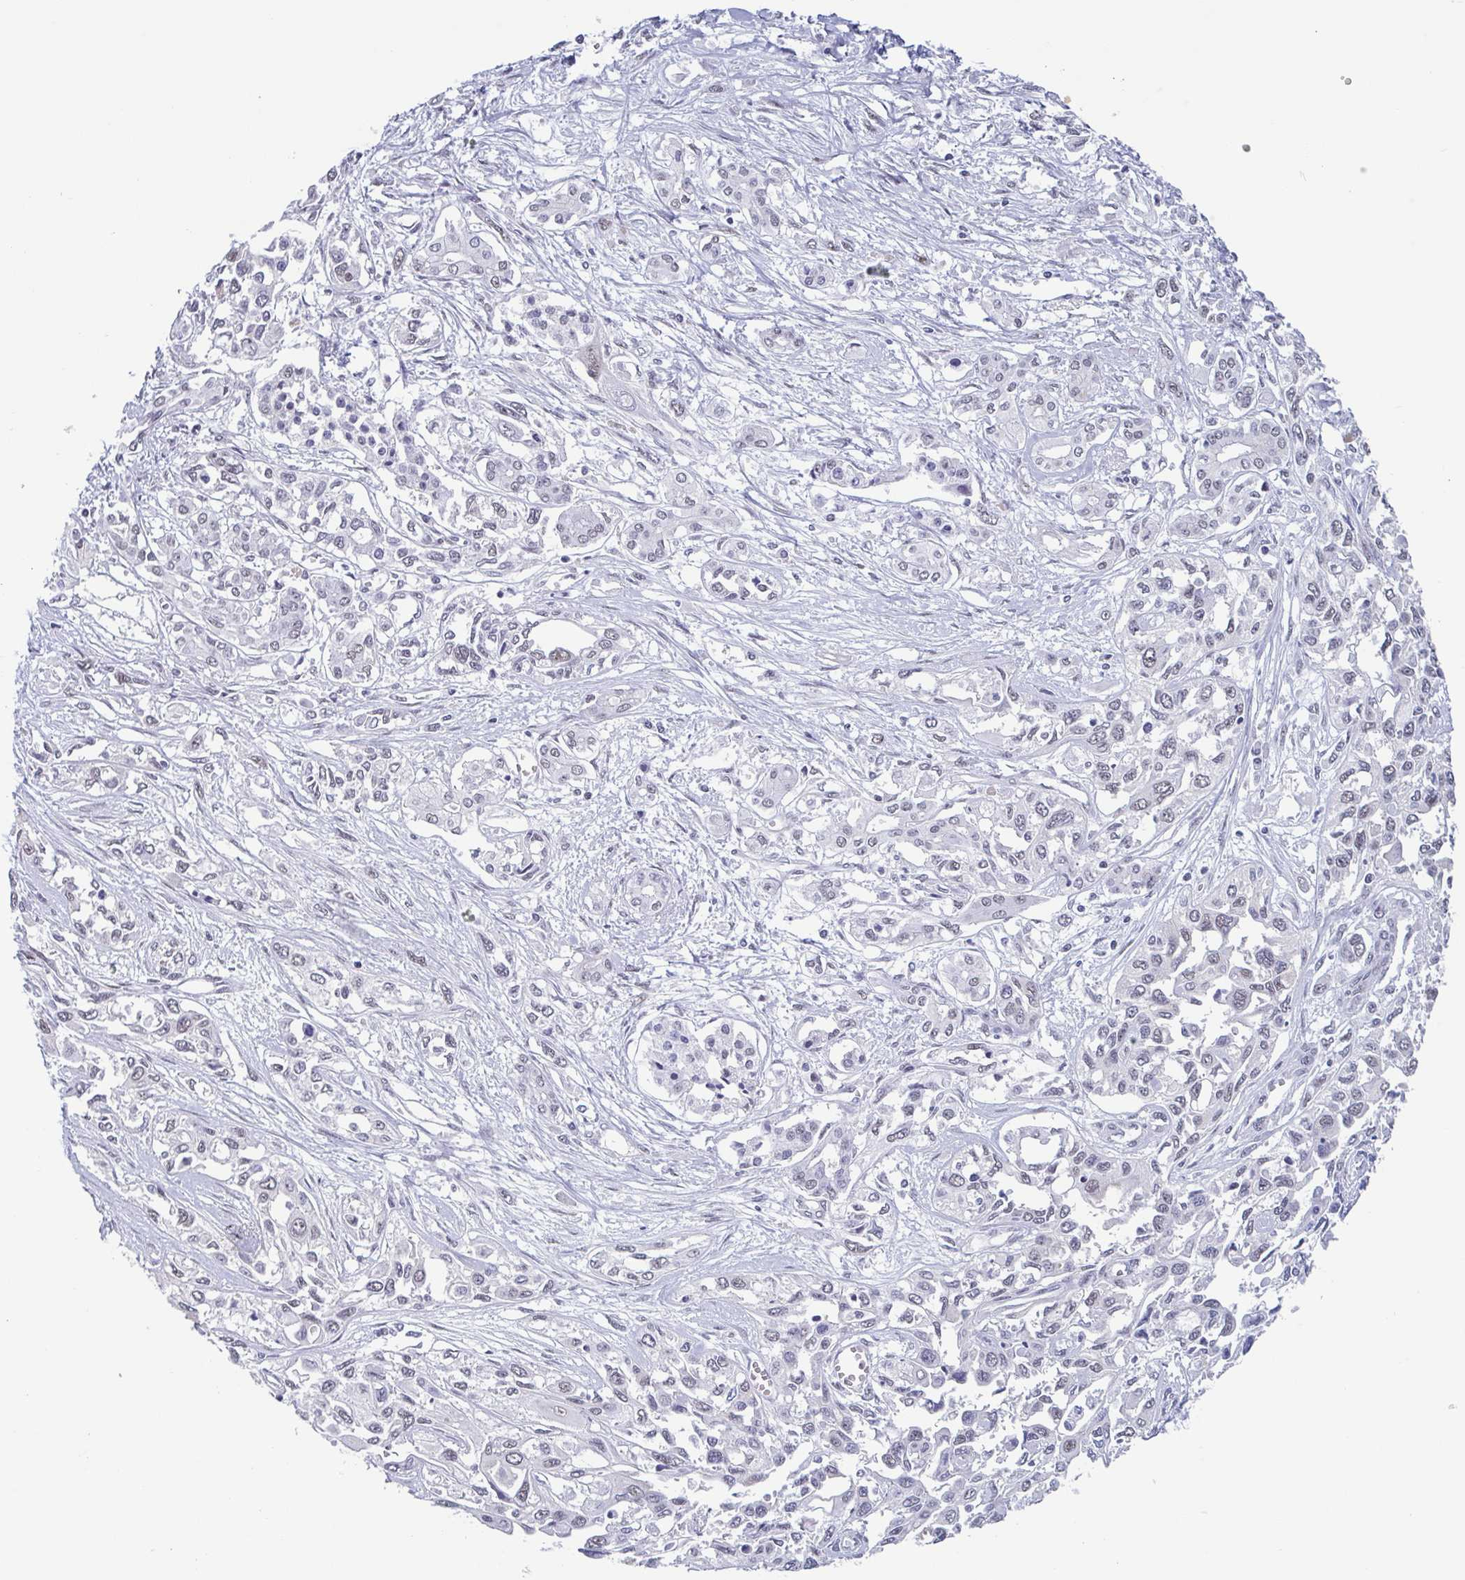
{"staining": {"intensity": "negative", "quantity": "none", "location": "none"}, "tissue": "pancreatic cancer", "cell_type": "Tumor cells", "image_type": "cancer", "snomed": [{"axis": "morphology", "description": "Adenocarcinoma, NOS"}, {"axis": "topography", "description": "Pancreas"}], "caption": "Pancreatic cancer (adenocarcinoma) was stained to show a protein in brown. There is no significant positivity in tumor cells.", "gene": "TMEM92", "patient": {"sex": "female", "age": 55}}